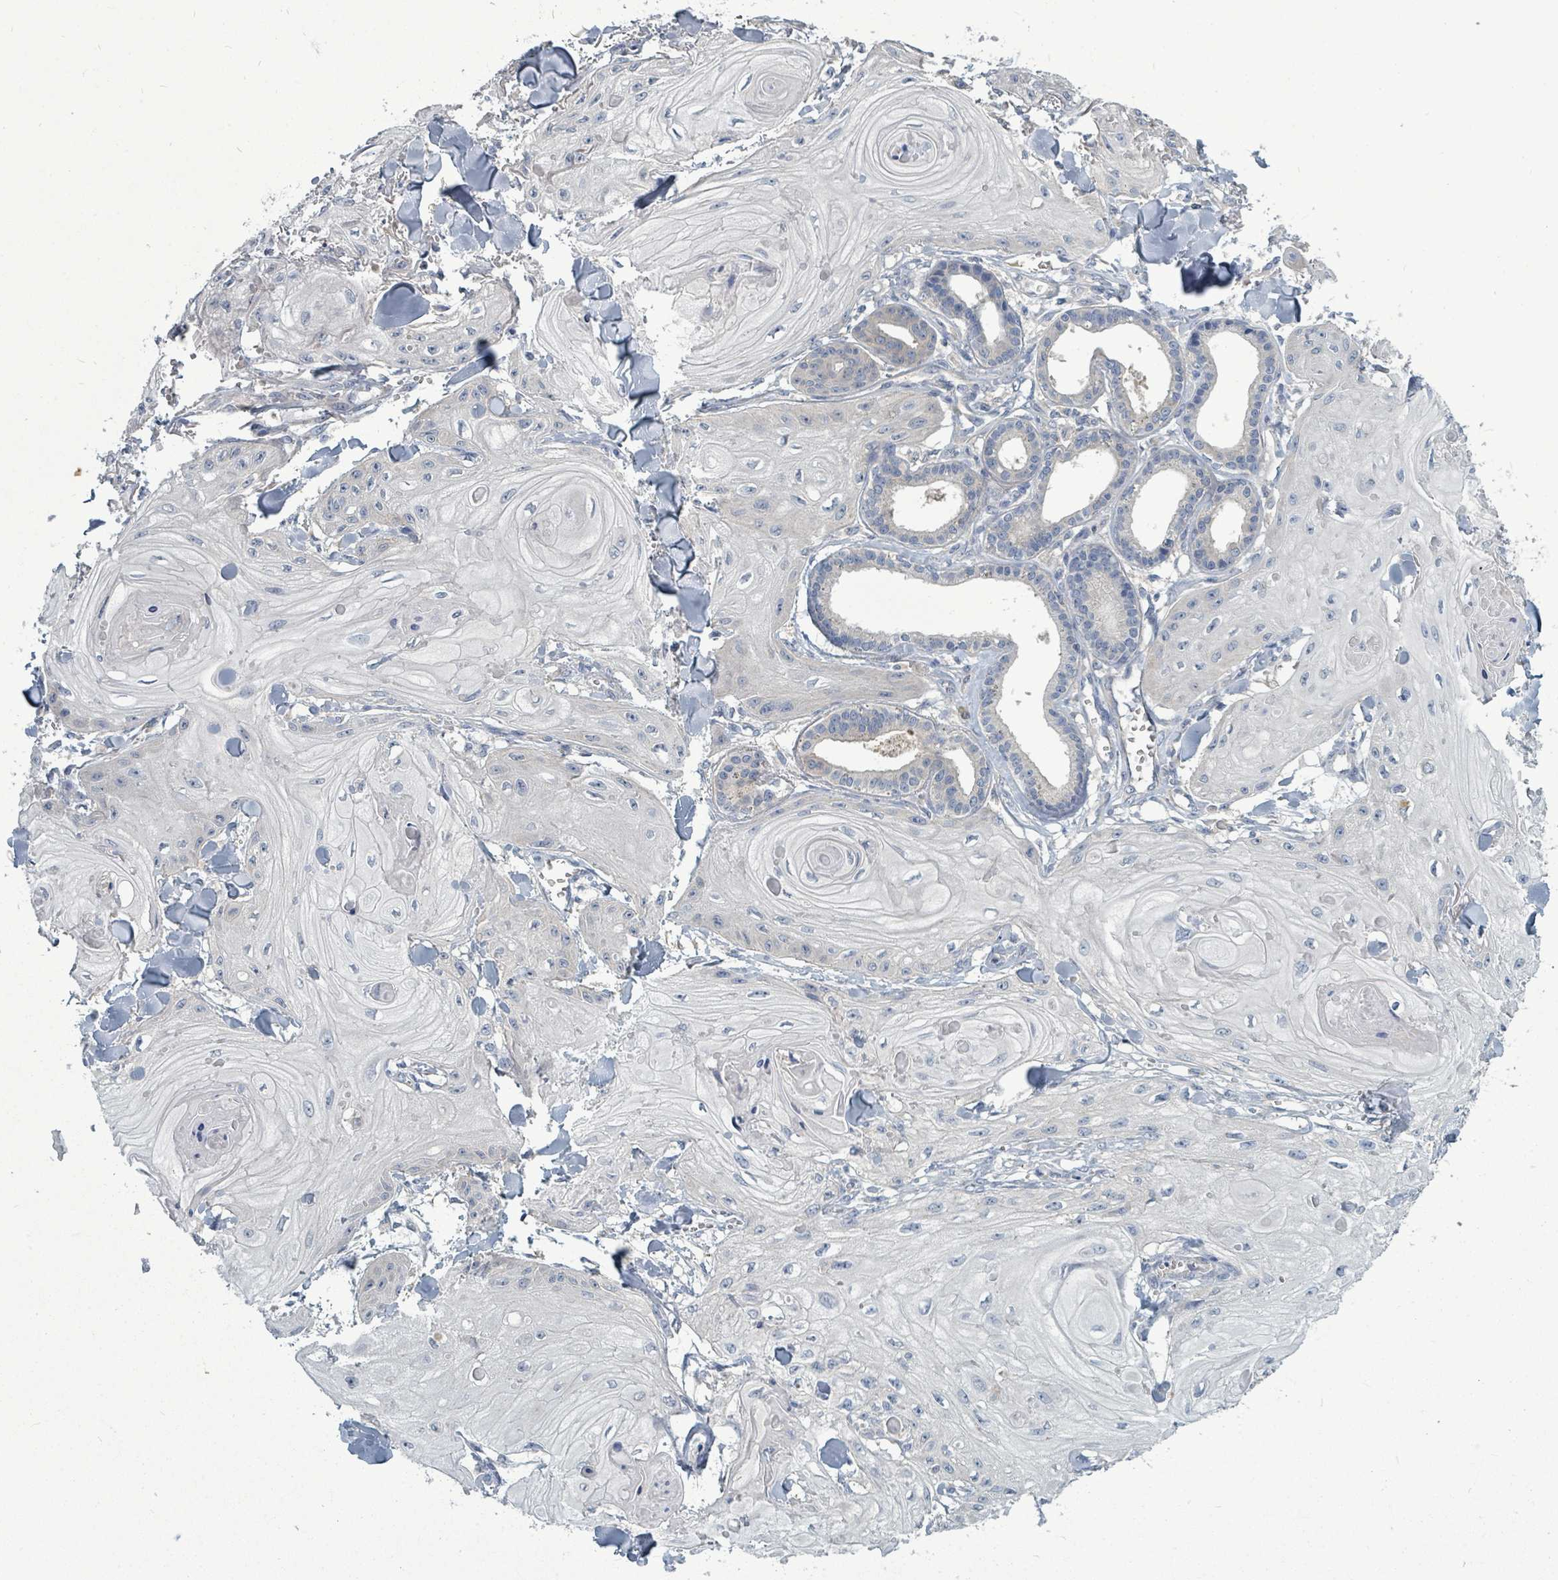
{"staining": {"intensity": "negative", "quantity": "none", "location": "none"}, "tissue": "skin cancer", "cell_type": "Tumor cells", "image_type": "cancer", "snomed": [{"axis": "morphology", "description": "Squamous cell carcinoma, NOS"}, {"axis": "topography", "description": "Skin"}], "caption": "Photomicrograph shows no protein expression in tumor cells of skin cancer tissue.", "gene": "SLC25A23", "patient": {"sex": "male", "age": 74}}